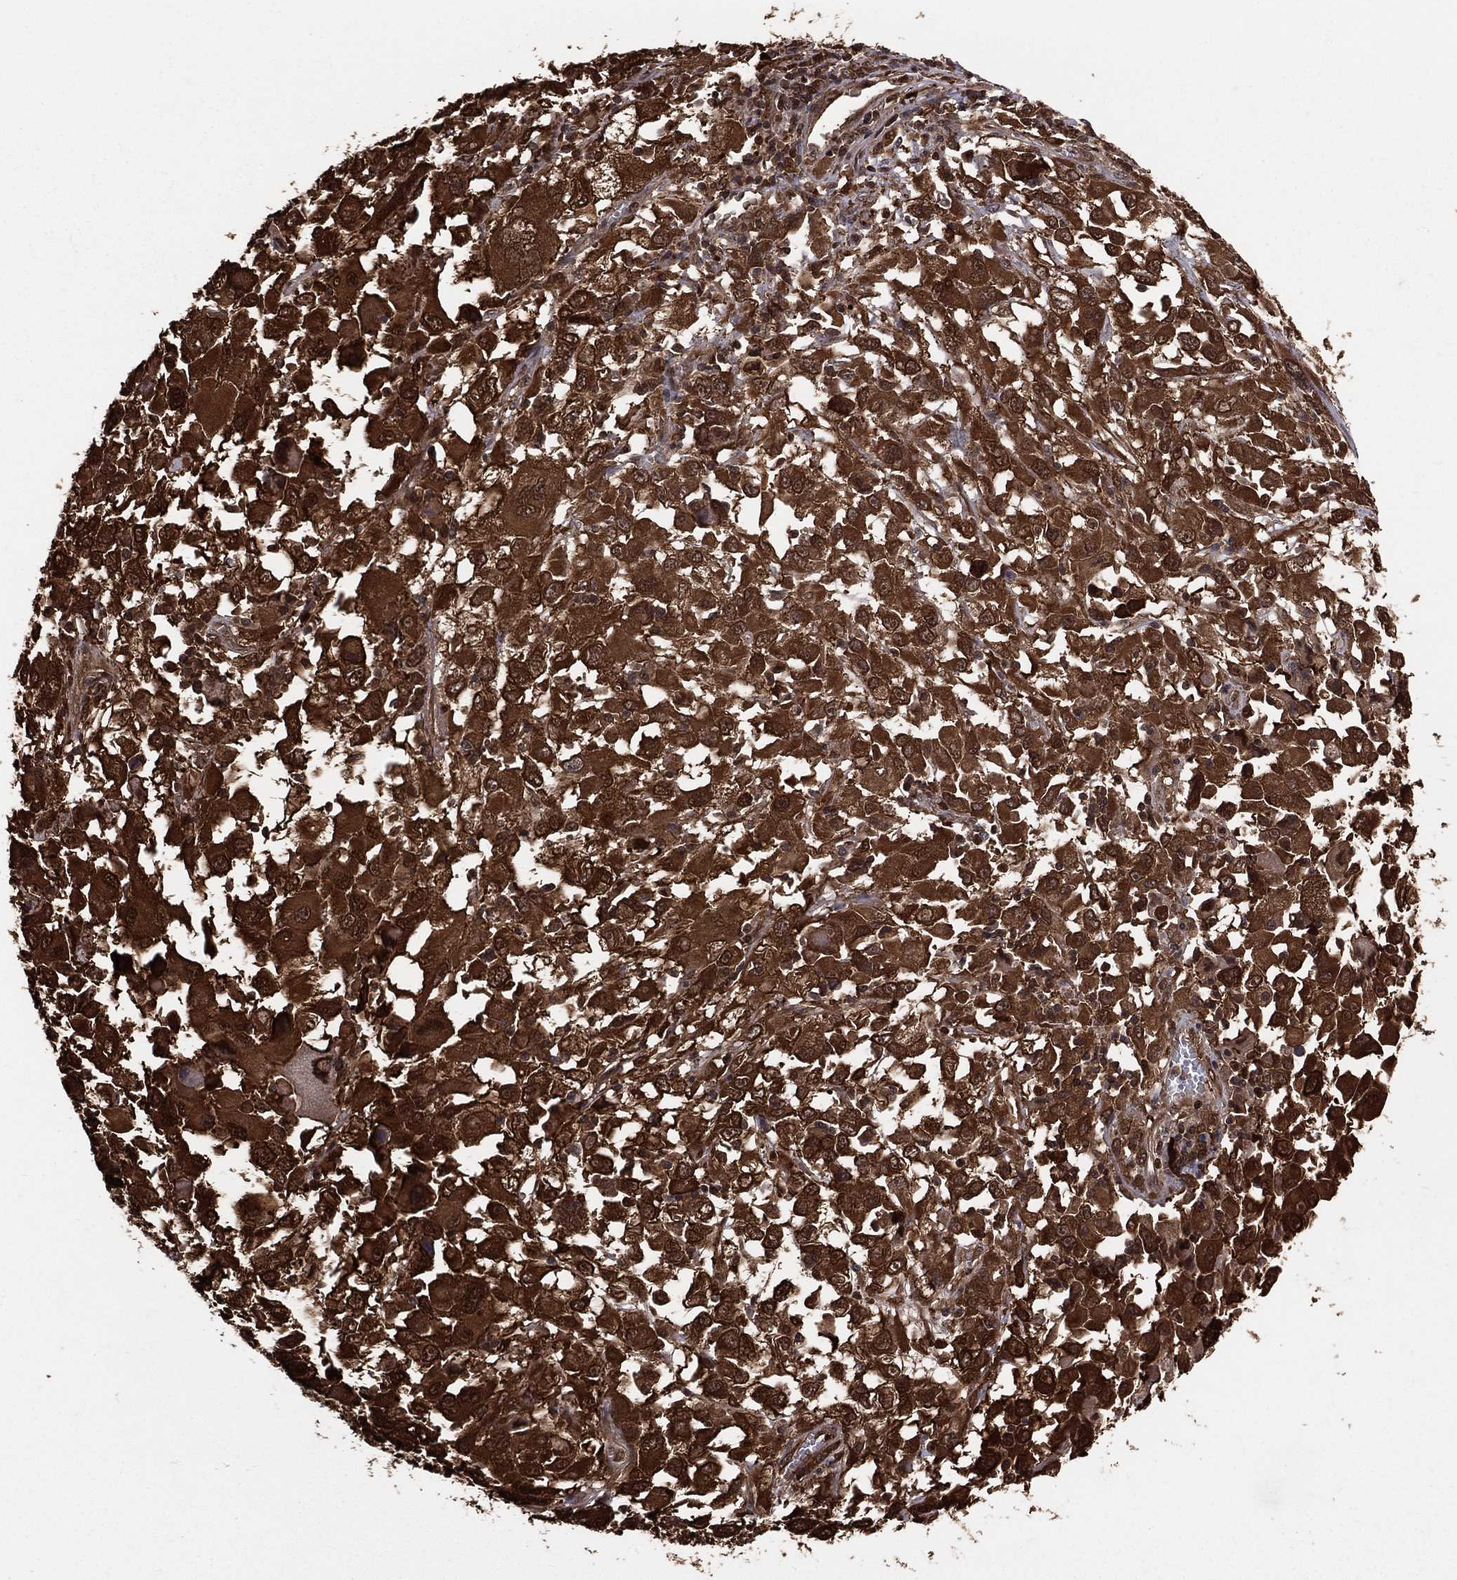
{"staining": {"intensity": "strong", "quantity": ">75%", "location": "cytoplasmic/membranous"}, "tissue": "melanoma", "cell_type": "Tumor cells", "image_type": "cancer", "snomed": [{"axis": "morphology", "description": "Malignant melanoma, Metastatic site"}, {"axis": "topography", "description": "Soft tissue"}], "caption": "Malignant melanoma (metastatic site) stained with a brown dye reveals strong cytoplasmic/membranous positive staining in approximately >75% of tumor cells.", "gene": "ENO1", "patient": {"sex": "male", "age": 50}}